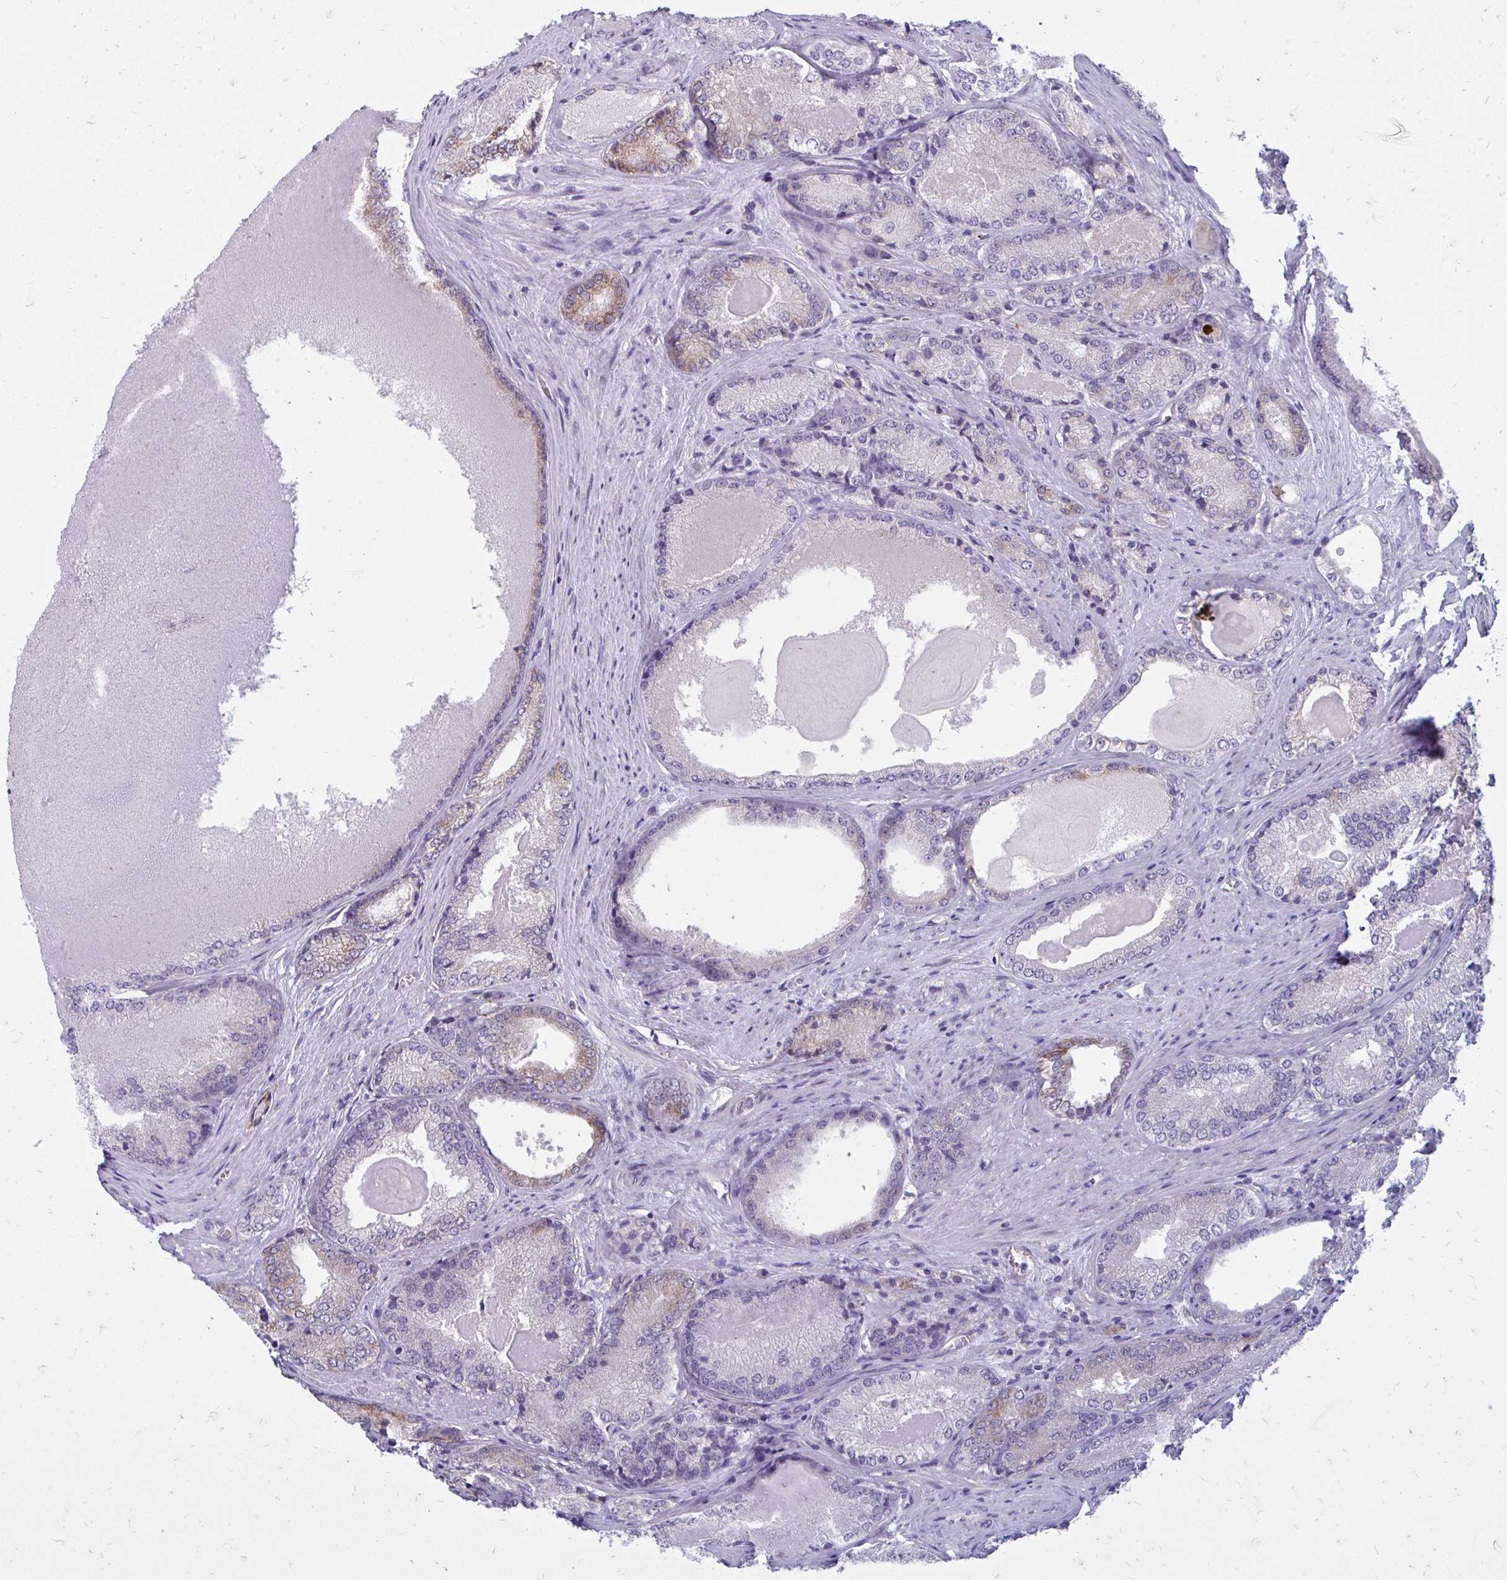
{"staining": {"intensity": "negative", "quantity": "none", "location": "none"}, "tissue": "prostate cancer", "cell_type": "Tumor cells", "image_type": "cancer", "snomed": [{"axis": "morphology", "description": "Adenocarcinoma, NOS"}, {"axis": "morphology", "description": "Adenocarcinoma, Low grade"}, {"axis": "topography", "description": "Prostate"}], "caption": "Photomicrograph shows no protein expression in tumor cells of prostate adenocarcinoma tissue.", "gene": "ACSL5", "patient": {"sex": "male", "age": 68}}